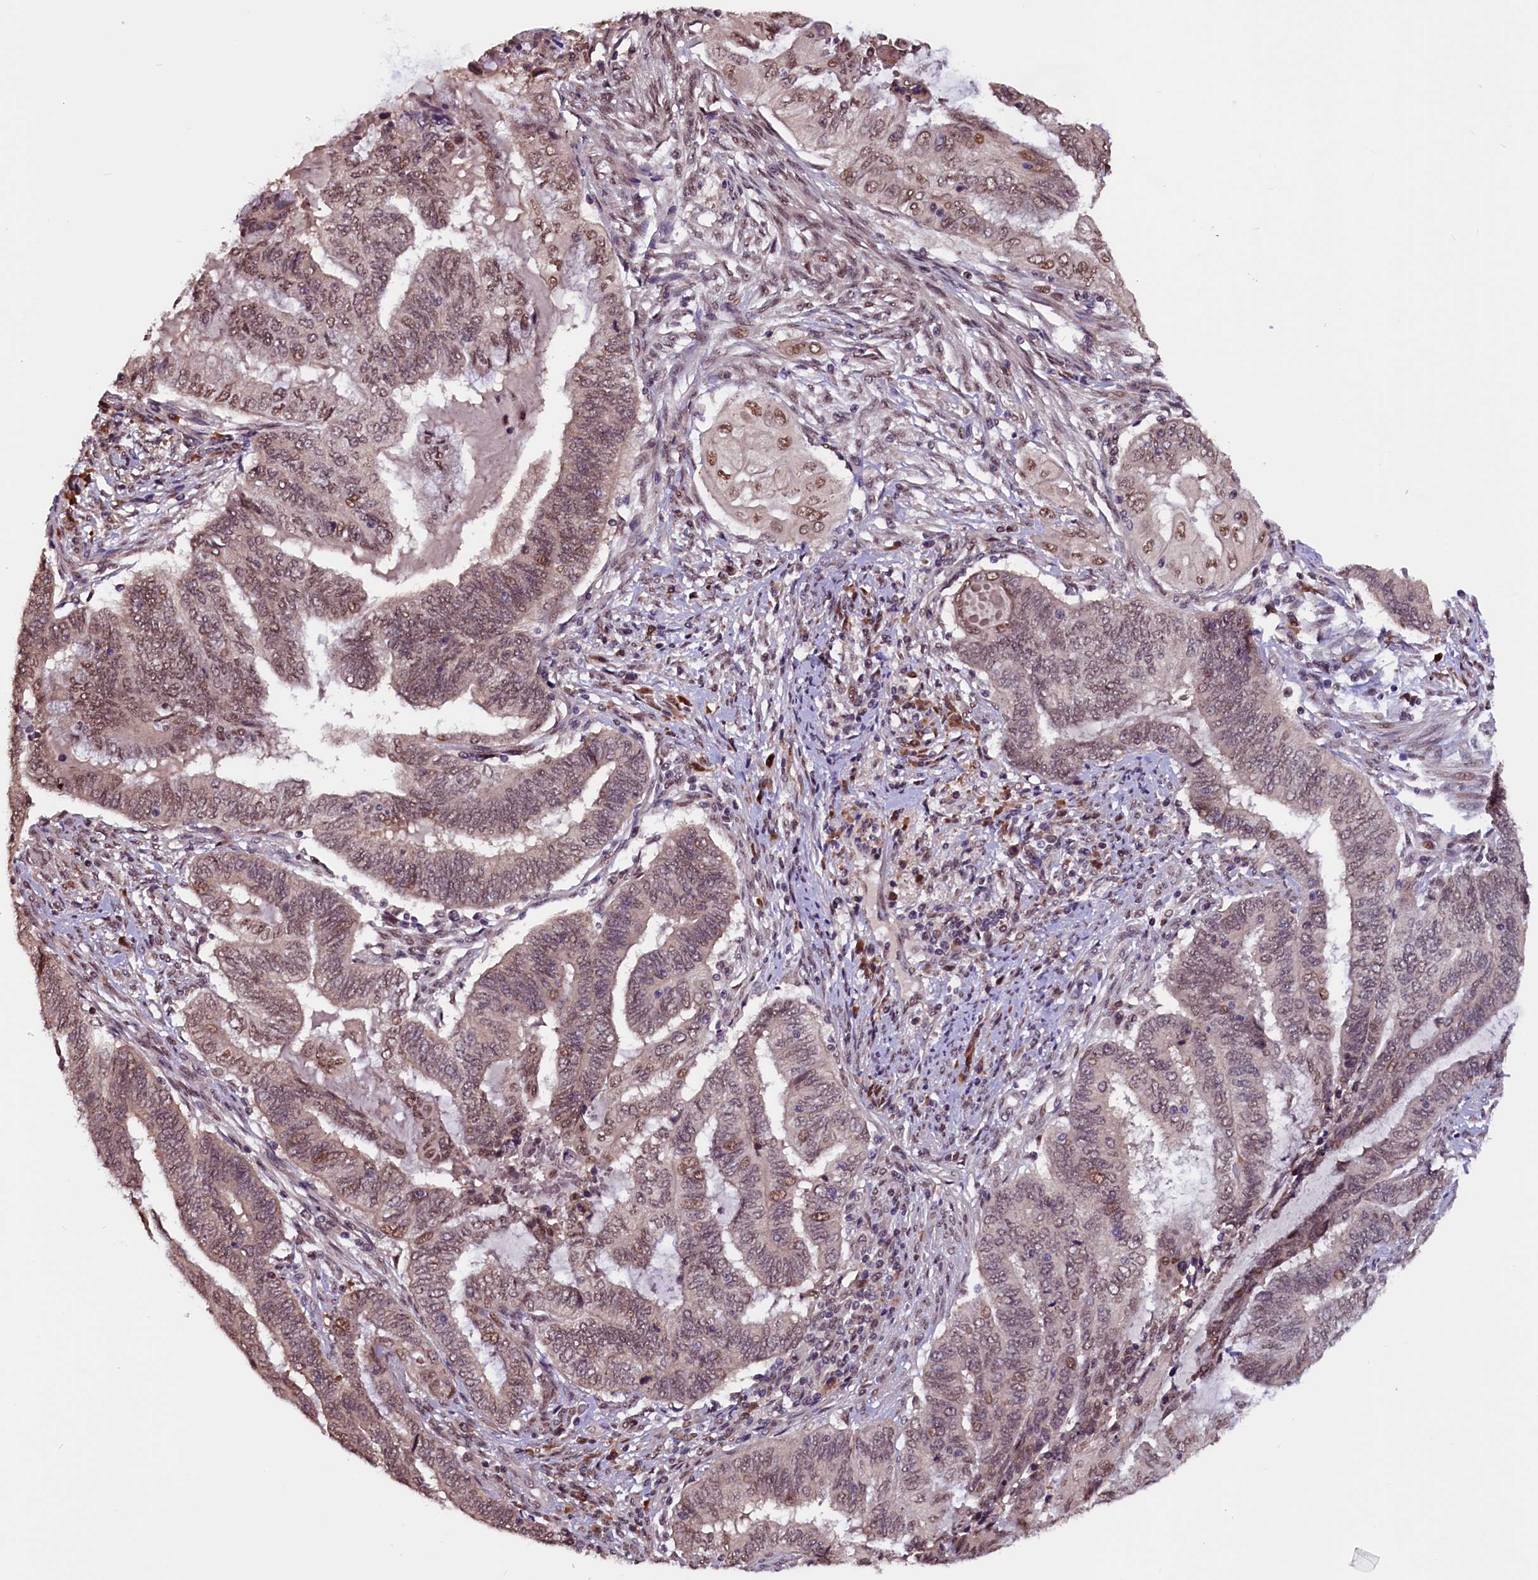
{"staining": {"intensity": "moderate", "quantity": ">75%", "location": "nuclear"}, "tissue": "endometrial cancer", "cell_type": "Tumor cells", "image_type": "cancer", "snomed": [{"axis": "morphology", "description": "Adenocarcinoma, NOS"}, {"axis": "topography", "description": "Uterus"}, {"axis": "topography", "description": "Endometrium"}], "caption": "DAB (3,3'-diaminobenzidine) immunohistochemical staining of endometrial adenocarcinoma shows moderate nuclear protein staining in about >75% of tumor cells. The protein of interest is stained brown, and the nuclei are stained in blue (DAB (3,3'-diaminobenzidine) IHC with brightfield microscopy, high magnification).", "gene": "RNMT", "patient": {"sex": "female", "age": 70}}